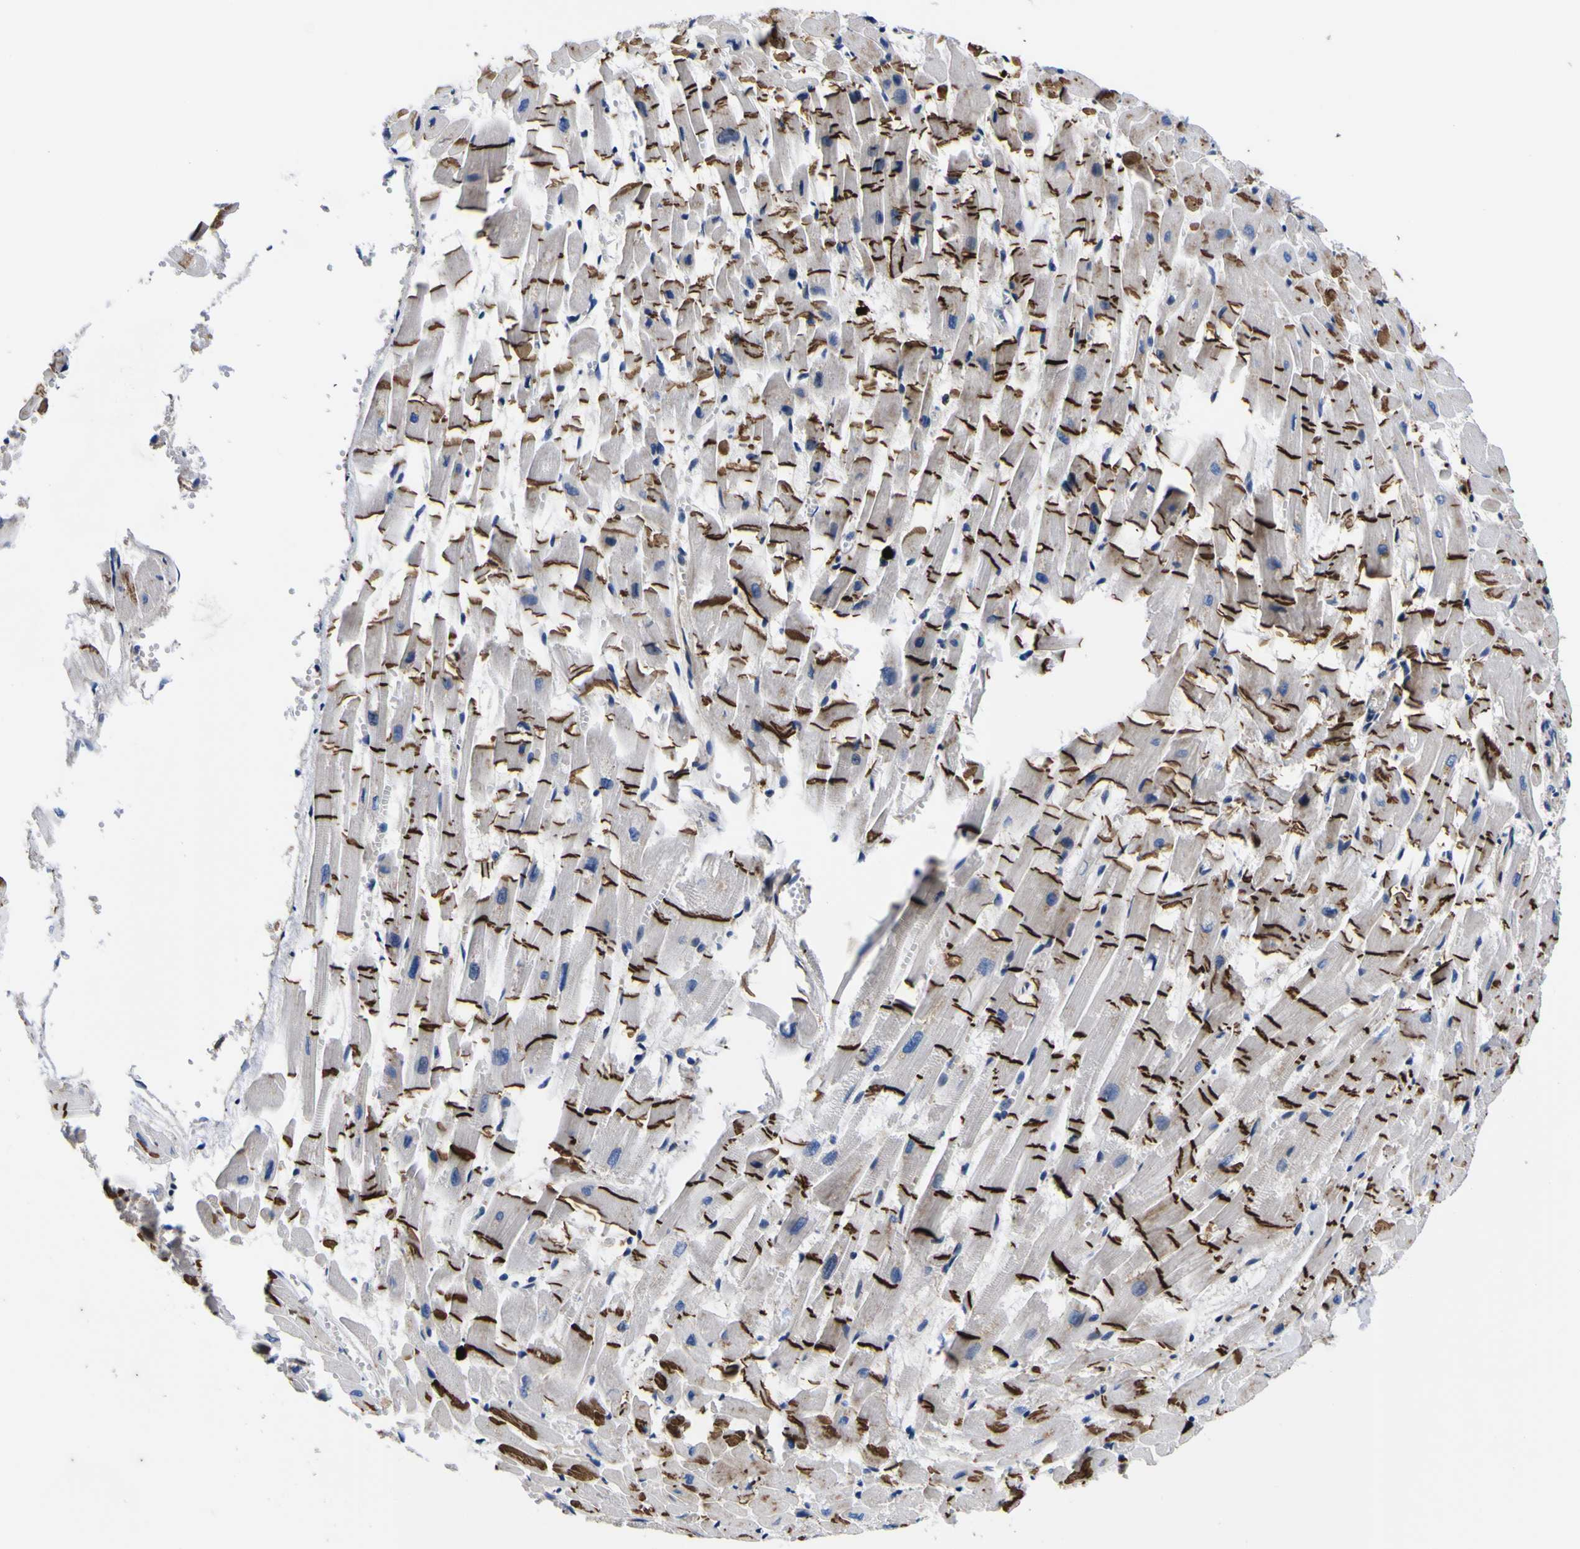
{"staining": {"intensity": "strong", "quantity": ">75%", "location": "cytoplasmic/membranous"}, "tissue": "heart muscle", "cell_type": "Cardiomyocytes", "image_type": "normal", "snomed": [{"axis": "morphology", "description": "Normal tissue, NOS"}, {"axis": "topography", "description": "Heart"}], "caption": "A high-resolution photomicrograph shows immunohistochemistry staining of unremarkable heart muscle, which exhibits strong cytoplasmic/membranous staining in approximately >75% of cardiomyocytes.", "gene": "SCD", "patient": {"sex": "female", "age": 19}}